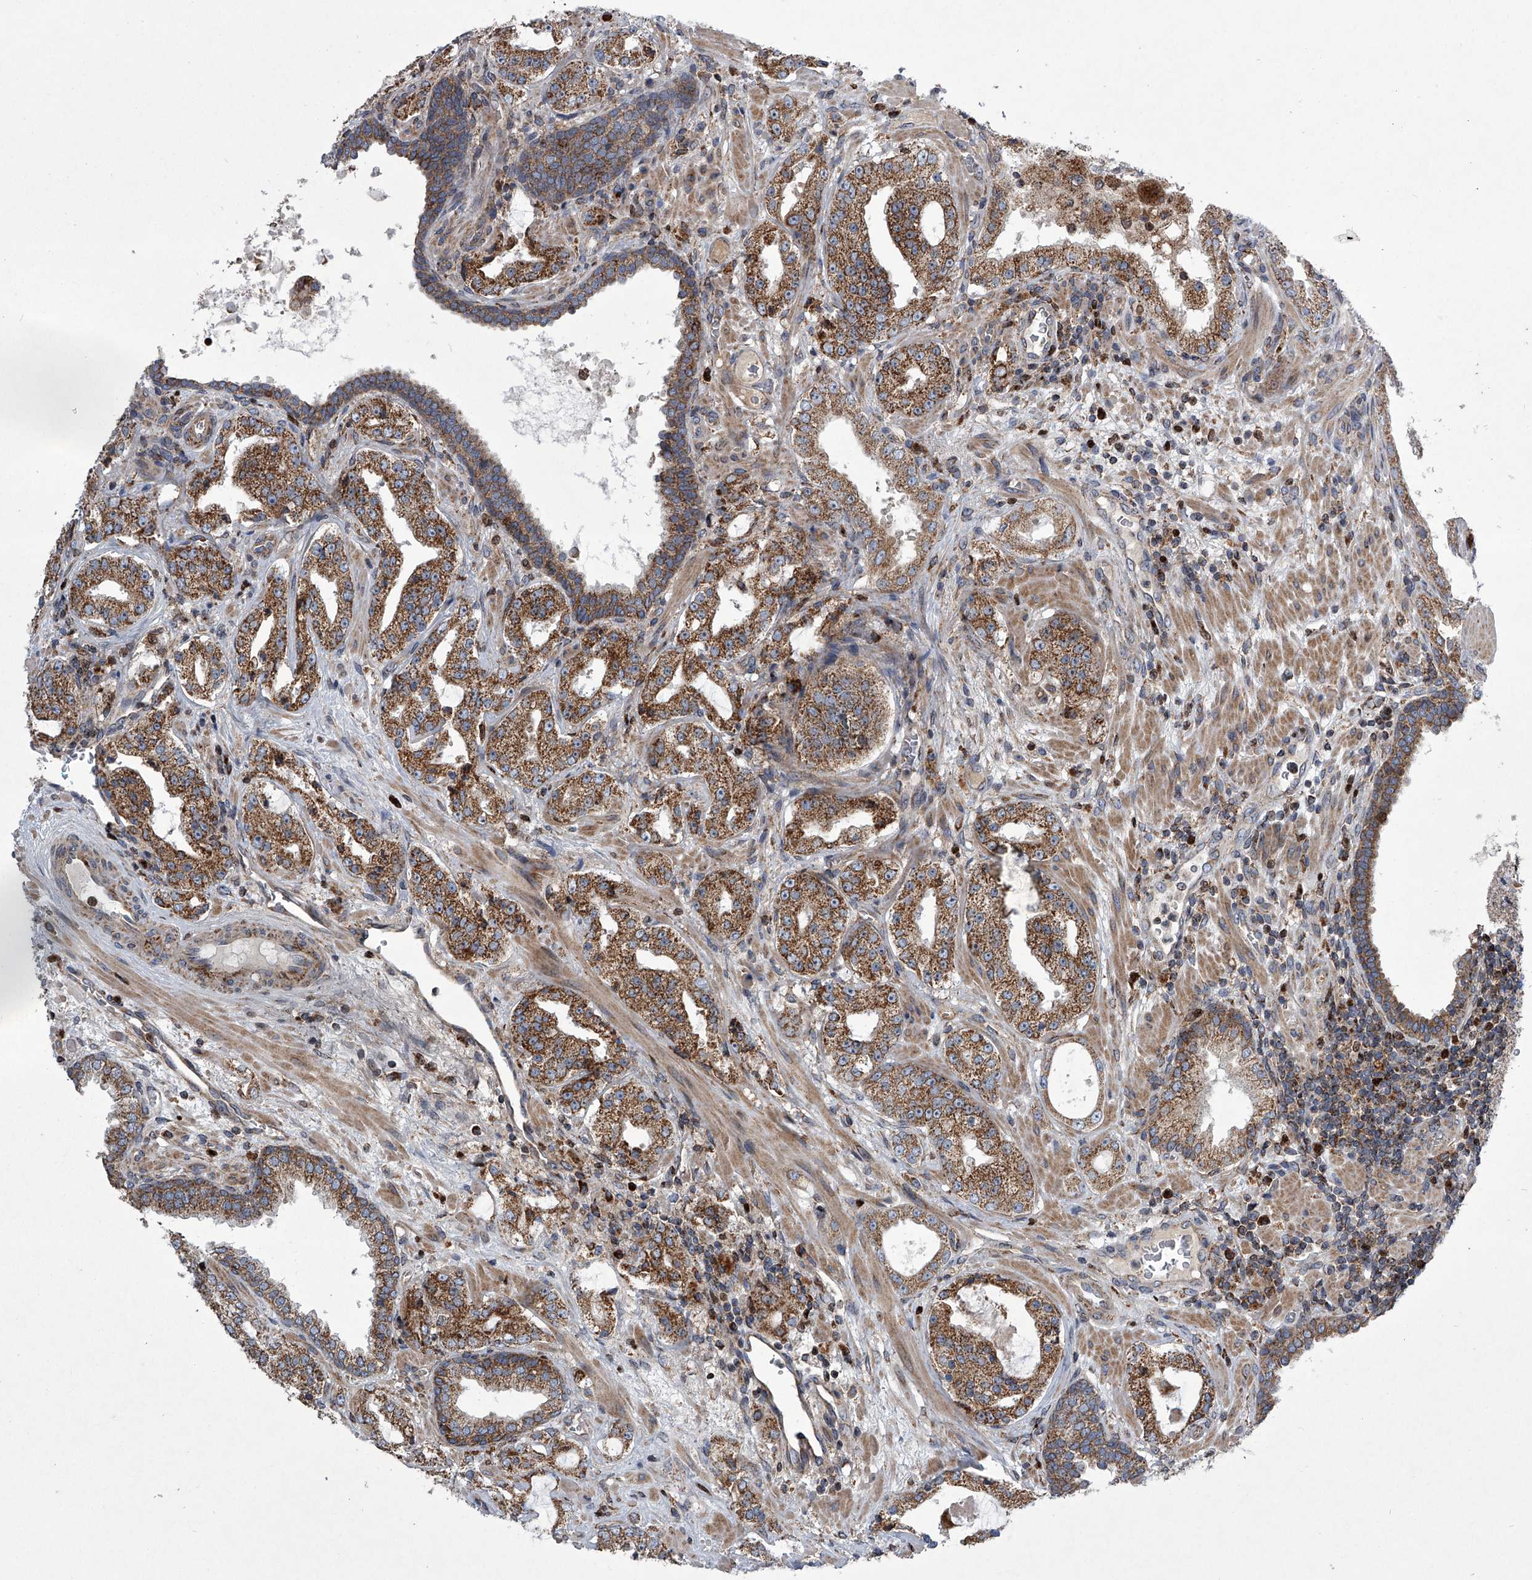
{"staining": {"intensity": "moderate", "quantity": ">75%", "location": "cytoplasmic/membranous"}, "tissue": "prostate cancer", "cell_type": "Tumor cells", "image_type": "cancer", "snomed": [{"axis": "morphology", "description": "Adenocarcinoma, High grade"}, {"axis": "topography", "description": "Prostate"}], "caption": "Brown immunohistochemical staining in prostate high-grade adenocarcinoma displays moderate cytoplasmic/membranous expression in approximately >75% of tumor cells. The protein is stained brown, and the nuclei are stained in blue (DAB IHC with brightfield microscopy, high magnification).", "gene": "STRADA", "patient": {"sex": "male", "age": 64}}